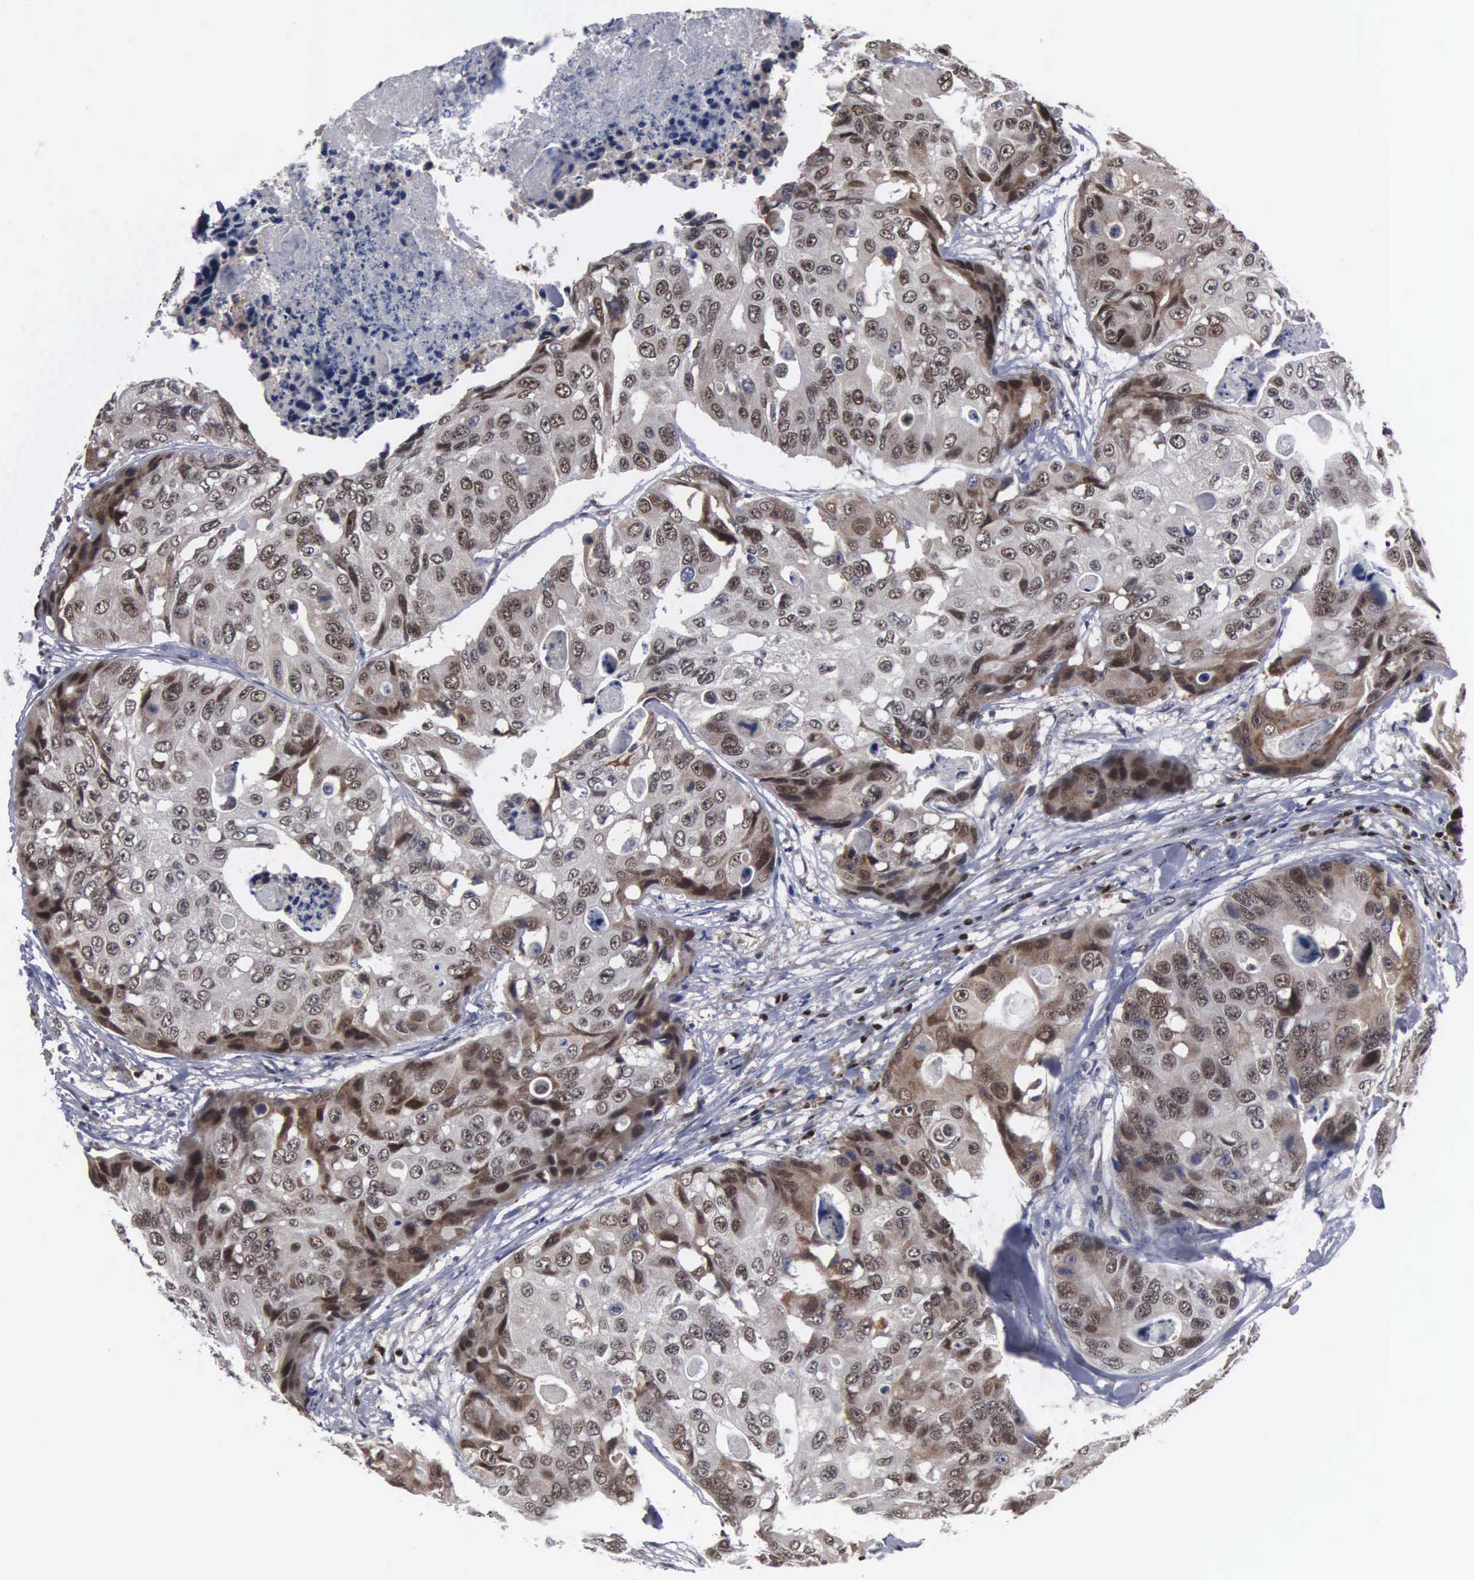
{"staining": {"intensity": "moderate", "quantity": "25%-75%", "location": "nuclear"}, "tissue": "colorectal cancer", "cell_type": "Tumor cells", "image_type": "cancer", "snomed": [{"axis": "morphology", "description": "Adenocarcinoma, NOS"}, {"axis": "topography", "description": "Colon"}], "caption": "Moderate nuclear protein staining is seen in about 25%-75% of tumor cells in colorectal cancer.", "gene": "TRMT5", "patient": {"sex": "female", "age": 86}}